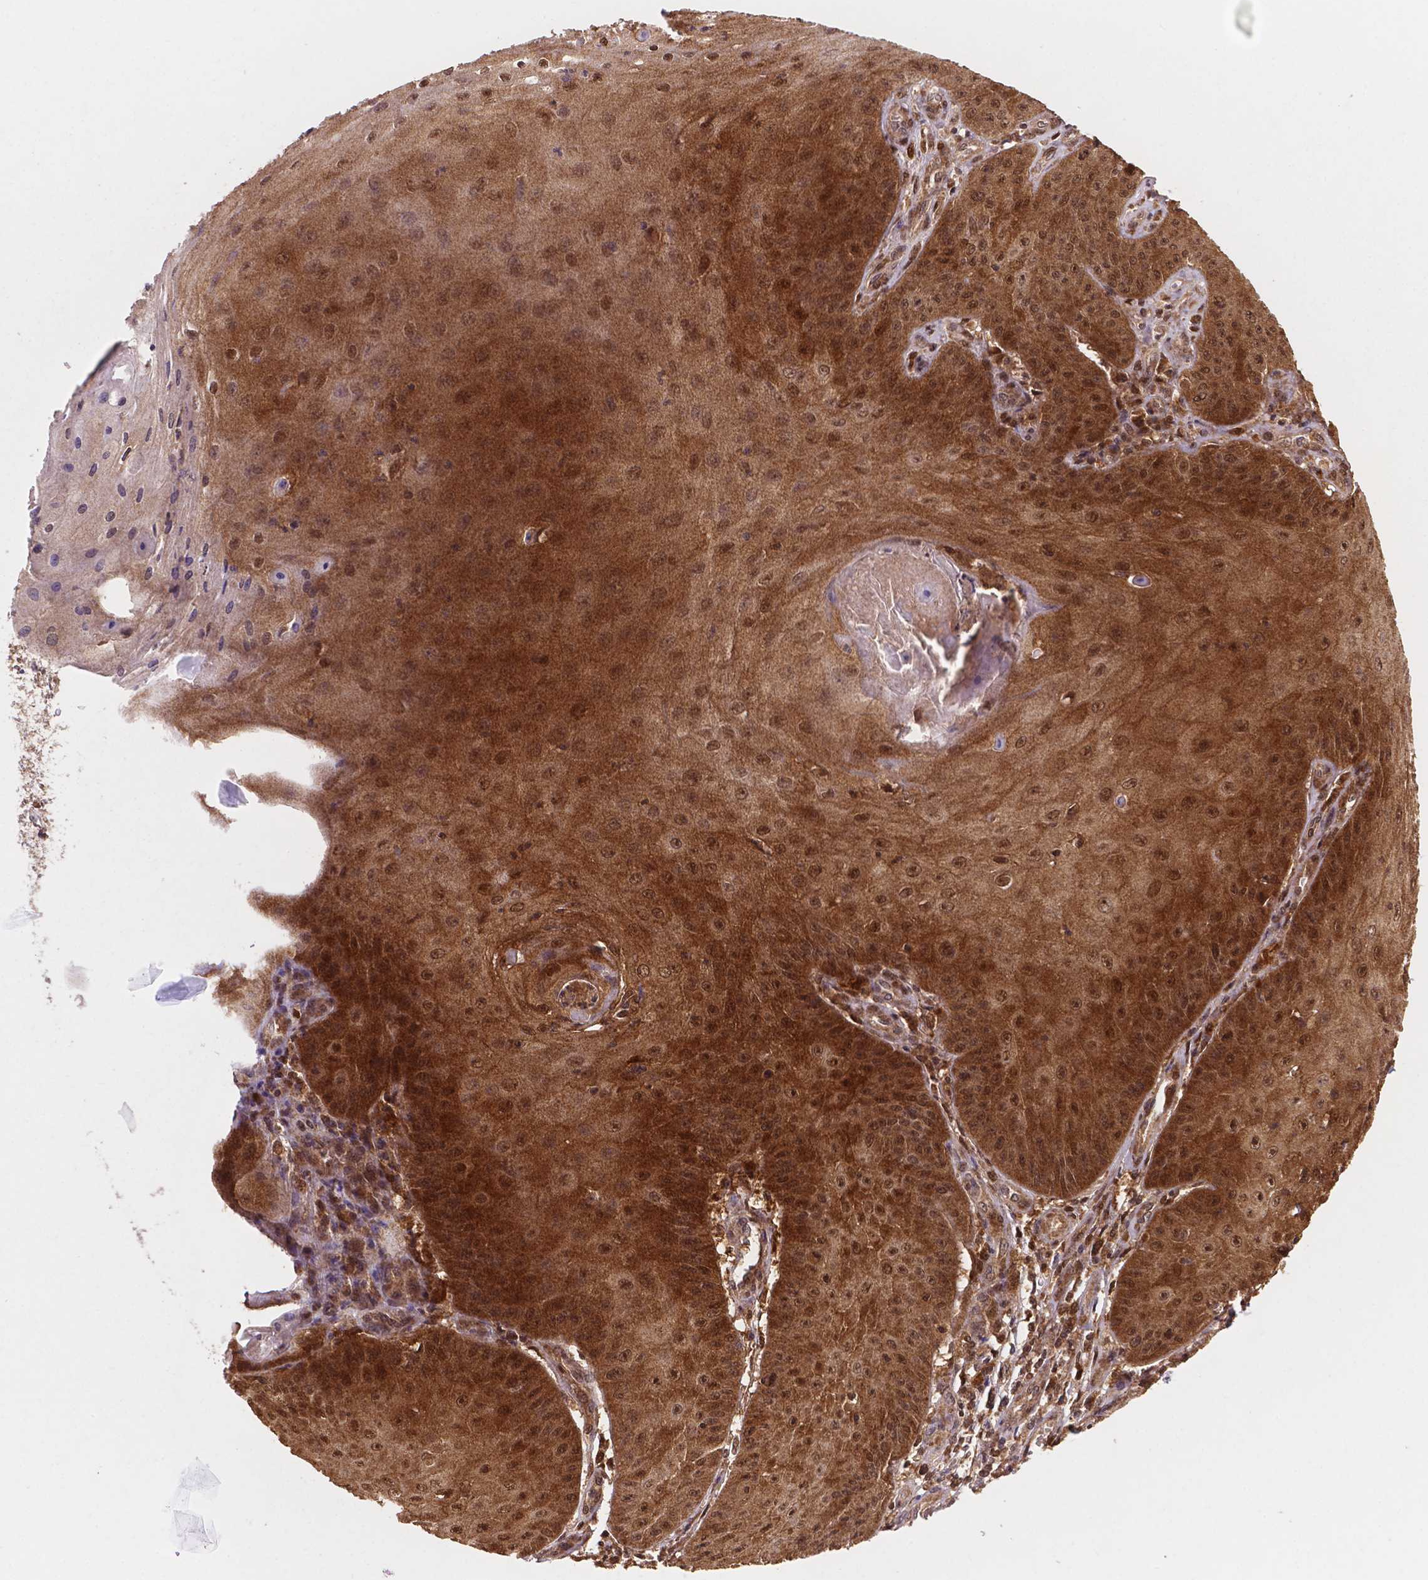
{"staining": {"intensity": "strong", "quantity": ">75%", "location": "cytoplasmic/membranous,nuclear"}, "tissue": "skin cancer", "cell_type": "Tumor cells", "image_type": "cancer", "snomed": [{"axis": "morphology", "description": "Squamous cell carcinoma, NOS"}, {"axis": "topography", "description": "Skin"}], "caption": "A brown stain shows strong cytoplasmic/membranous and nuclear staining of a protein in human skin squamous cell carcinoma tumor cells.", "gene": "UBE2L6", "patient": {"sex": "male", "age": 70}}